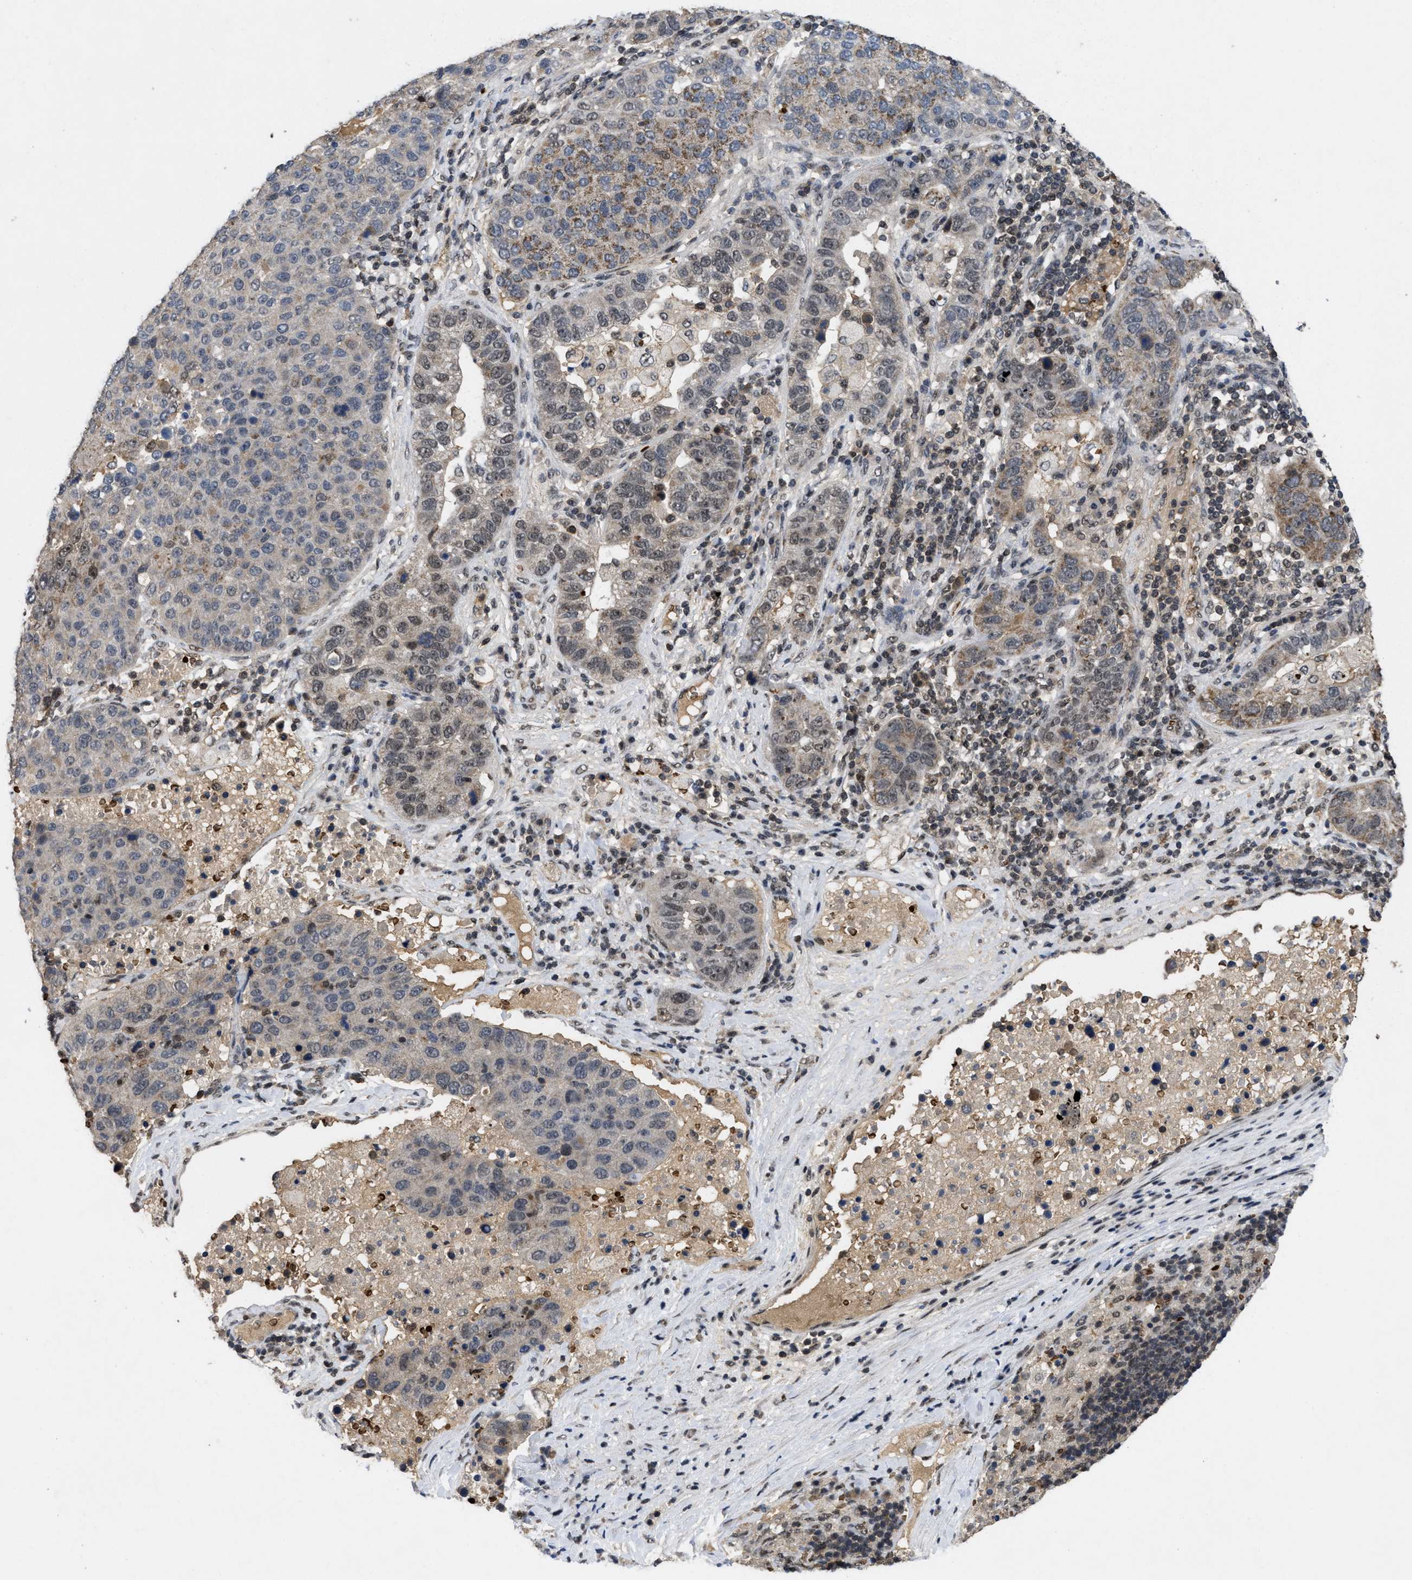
{"staining": {"intensity": "weak", "quantity": "25%-75%", "location": "cytoplasmic/membranous,nuclear"}, "tissue": "pancreatic cancer", "cell_type": "Tumor cells", "image_type": "cancer", "snomed": [{"axis": "morphology", "description": "Adenocarcinoma, NOS"}, {"axis": "topography", "description": "Pancreas"}], "caption": "A photomicrograph showing weak cytoplasmic/membranous and nuclear expression in approximately 25%-75% of tumor cells in pancreatic cancer (adenocarcinoma), as visualized by brown immunohistochemical staining.", "gene": "ZNF346", "patient": {"sex": "female", "age": 61}}